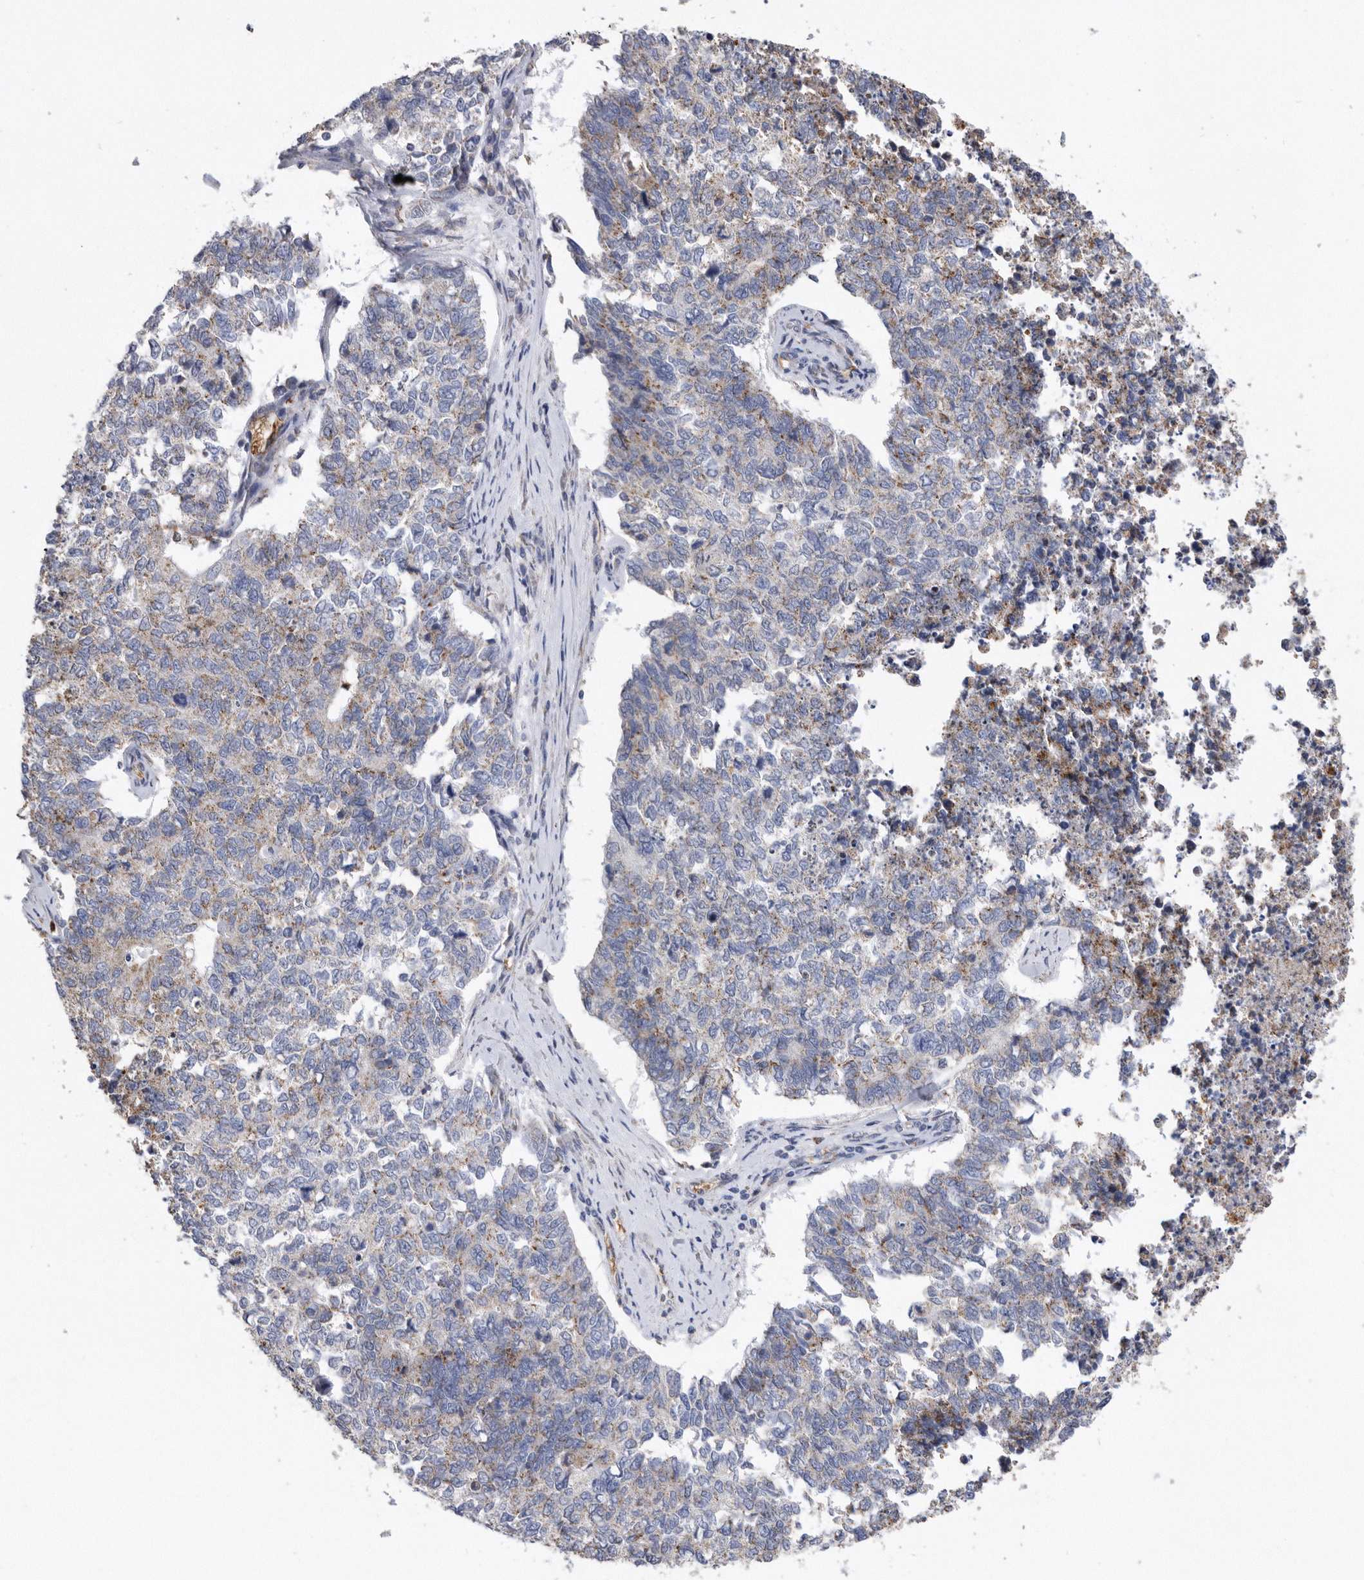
{"staining": {"intensity": "weak", "quantity": "25%-75%", "location": "cytoplasmic/membranous"}, "tissue": "cervical cancer", "cell_type": "Tumor cells", "image_type": "cancer", "snomed": [{"axis": "morphology", "description": "Squamous cell carcinoma, NOS"}, {"axis": "topography", "description": "Cervix"}], "caption": "An image showing weak cytoplasmic/membranous expression in about 25%-75% of tumor cells in cervical cancer, as visualized by brown immunohistochemical staining.", "gene": "CRISPLD2", "patient": {"sex": "female", "age": 63}}